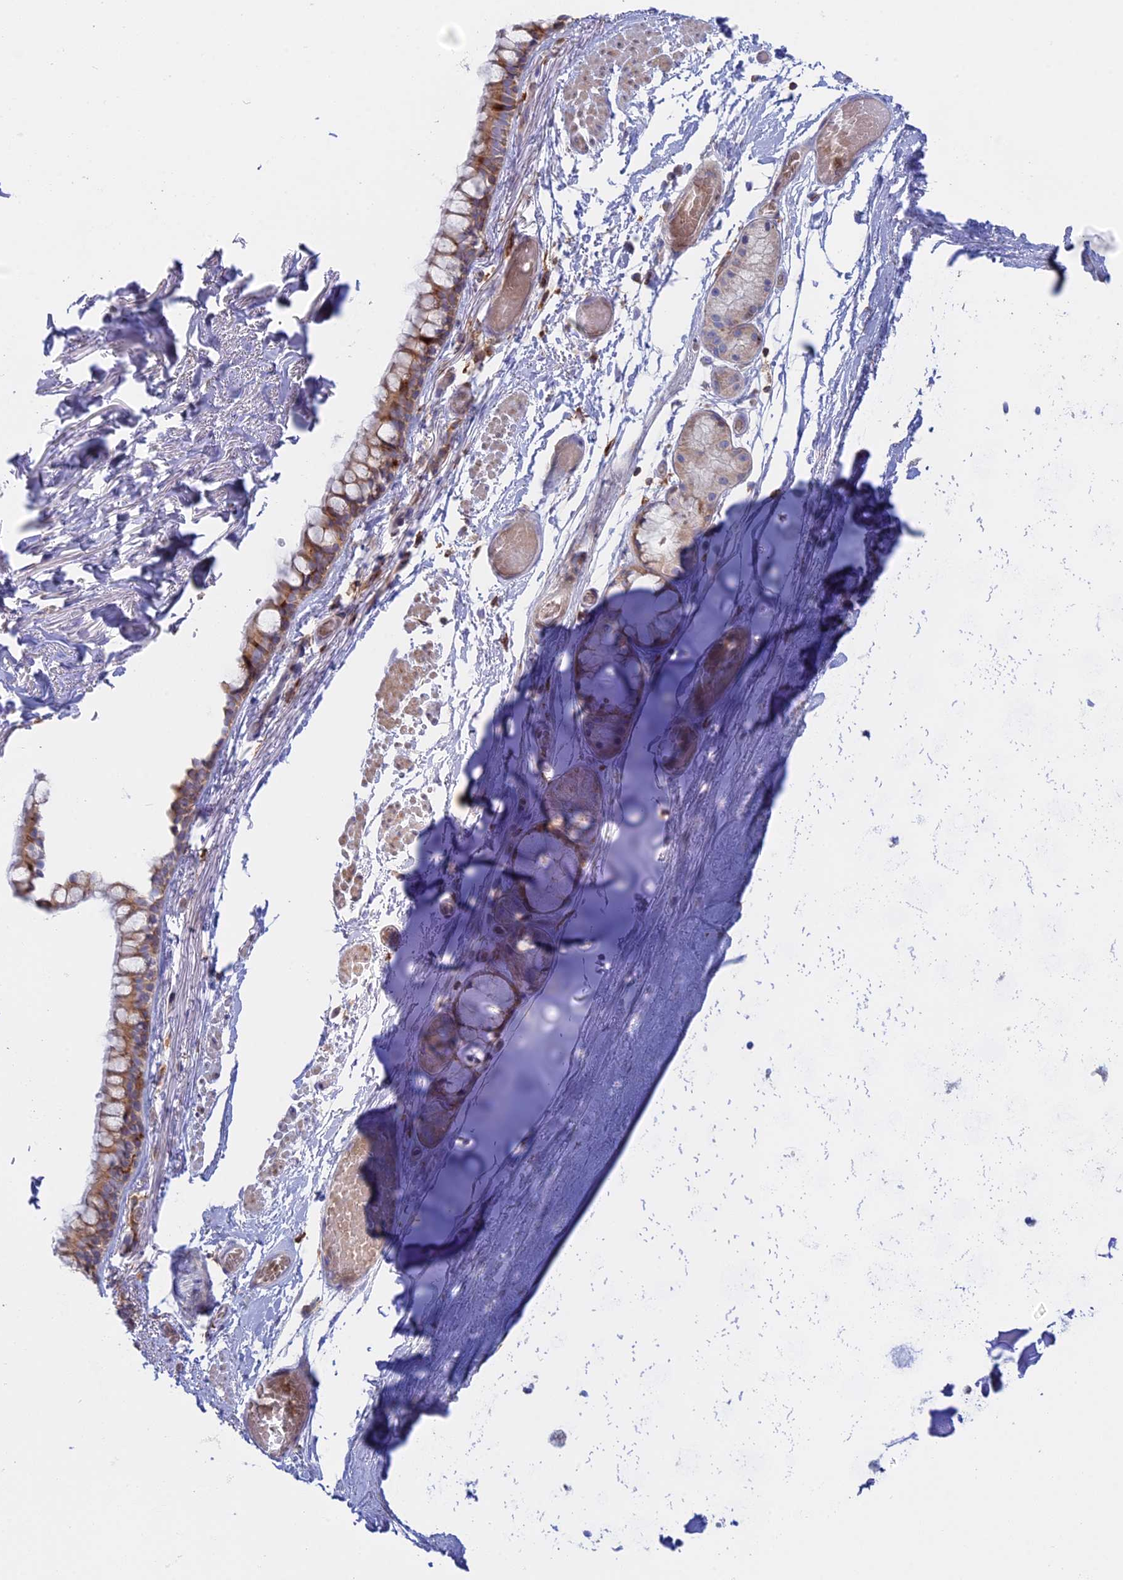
{"staining": {"intensity": "moderate", "quantity": ">75%", "location": "cytoplasmic/membranous"}, "tissue": "bronchus", "cell_type": "Respiratory epithelial cells", "image_type": "normal", "snomed": [{"axis": "morphology", "description": "Normal tissue, NOS"}, {"axis": "topography", "description": "Cartilage tissue"}], "caption": "High-power microscopy captured an immunohistochemistry photomicrograph of unremarkable bronchus, revealing moderate cytoplasmic/membranous expression in about >75% of respiratory epithelial cells.", "gene": "GMIP", "patient": {"sex": "male", "age": 63}}